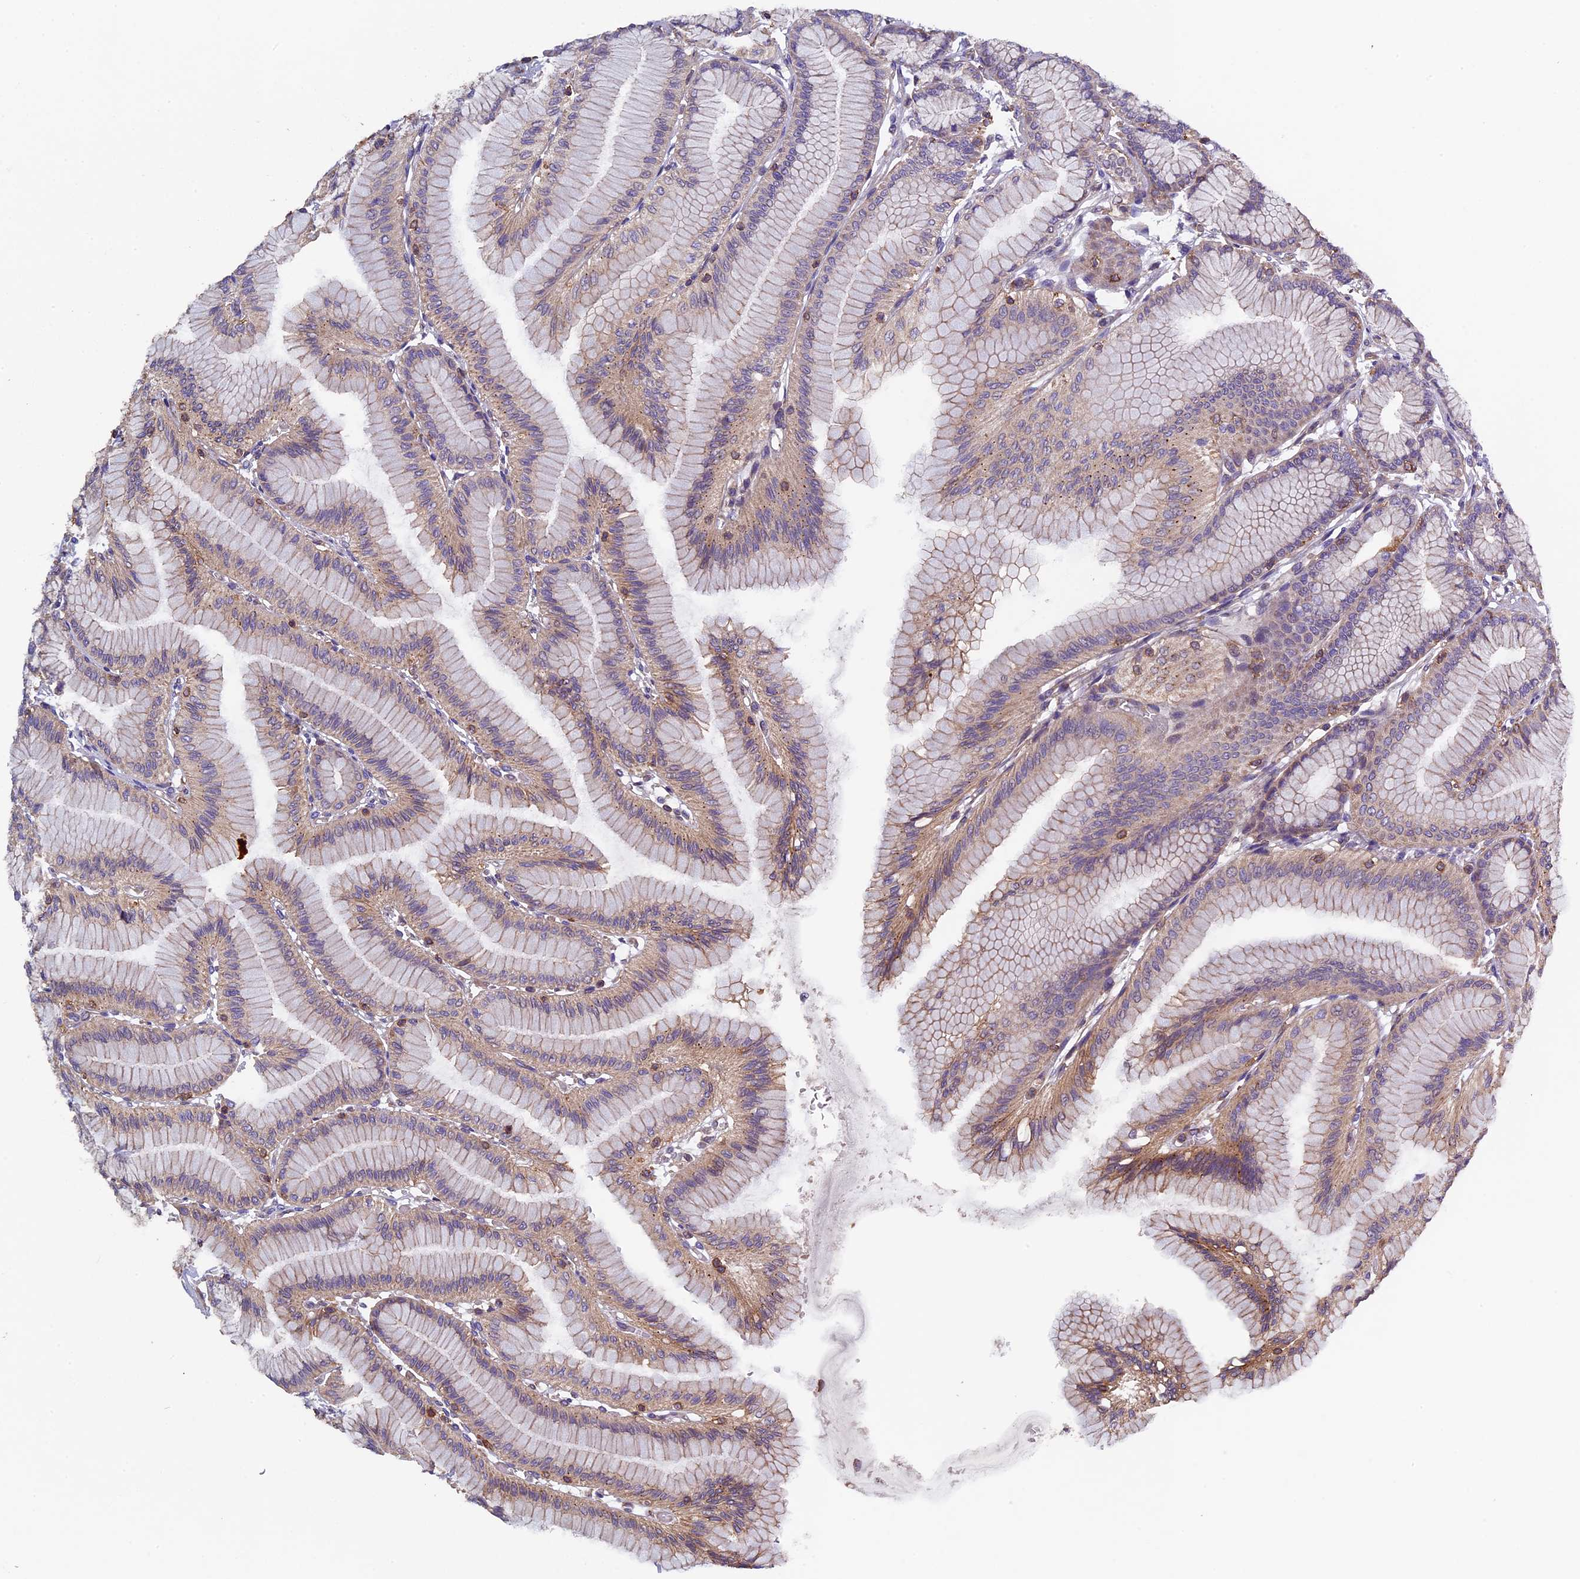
{"staining": {"intensity": "moderate", "quantity": "25%-75%", "location": "cytoplasmic/membranous"}, "tissue": "stomach", "cell_type": "Glandular cells", "image_type": "normal", "snomed": [{"axis": "morphology", "description": "Normal tissue, NOS"}, {"axis": "morphology", "description": "Adenocarcinoma, NOS"}, {"axis": "morphology", "description": "Adenocarcinoma, High grade"}, {"axis": "topography", "description": "Stomach, upper"}, {"axis": "topography", "description": "Stomach"}], "caption": "Immunohistochemical staining of unremarkable human stomach reveals moderate cytoplasmic/membranous protein expression in approximately 25%-75% of glandular cells. (DAB = brown stain, brightfield microscopy at high magnification).", "gene": "CCDC153", "patient": {"sex": "female", "age": 65}}